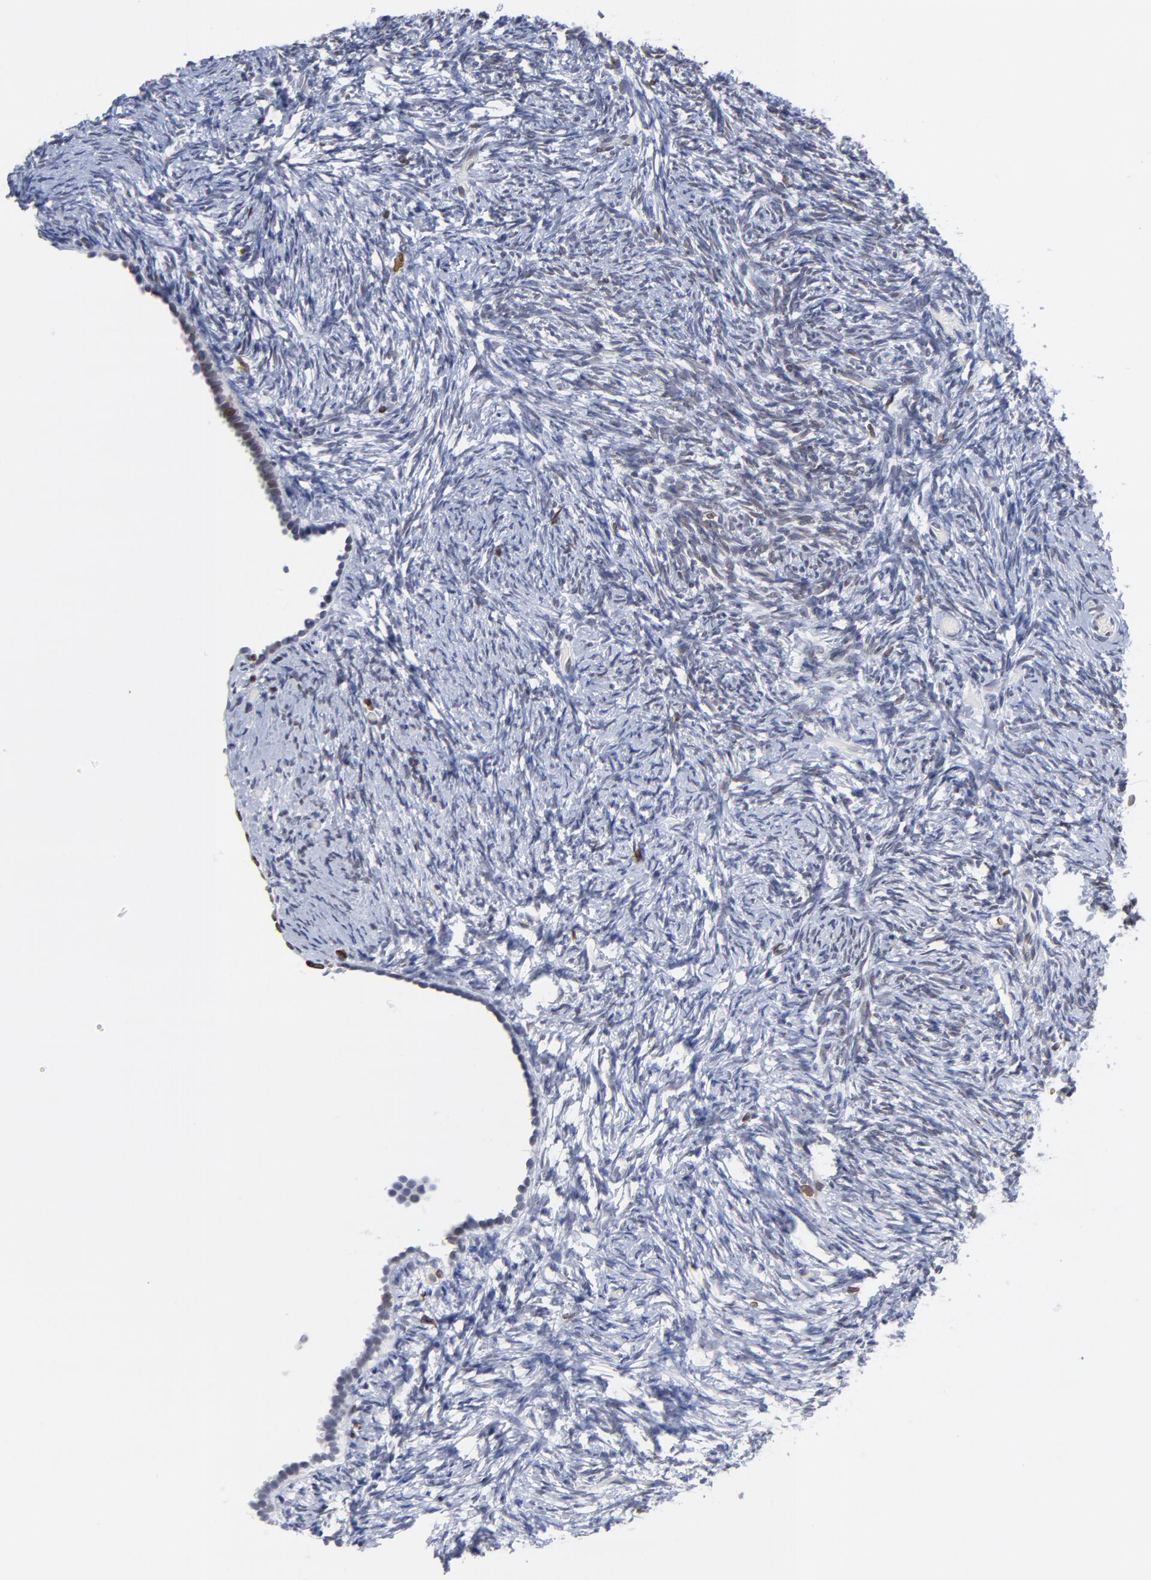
{"staining": {"intensity": "moderate", "quantity": "<25%", "location": "nuclear"}, "tissue": "ovary", "cell_type": "Ovarian stroma cells", "image_type": "normal", "snomed": [{"axis": "morphology", "description": "Normal tissue, NOS"}, {"axis": "topography", "description": "Ovary"}], "caption": "This micrograph shows normal ovary stained with immunohistochemistry to label a protein in brown. The nuclear of ovarian stroma cells show moderate positivity for the protein. Nuclei are counter-stained blue.", "gene": "THAP7", "patient": {"sex": "female", "age": 60}}